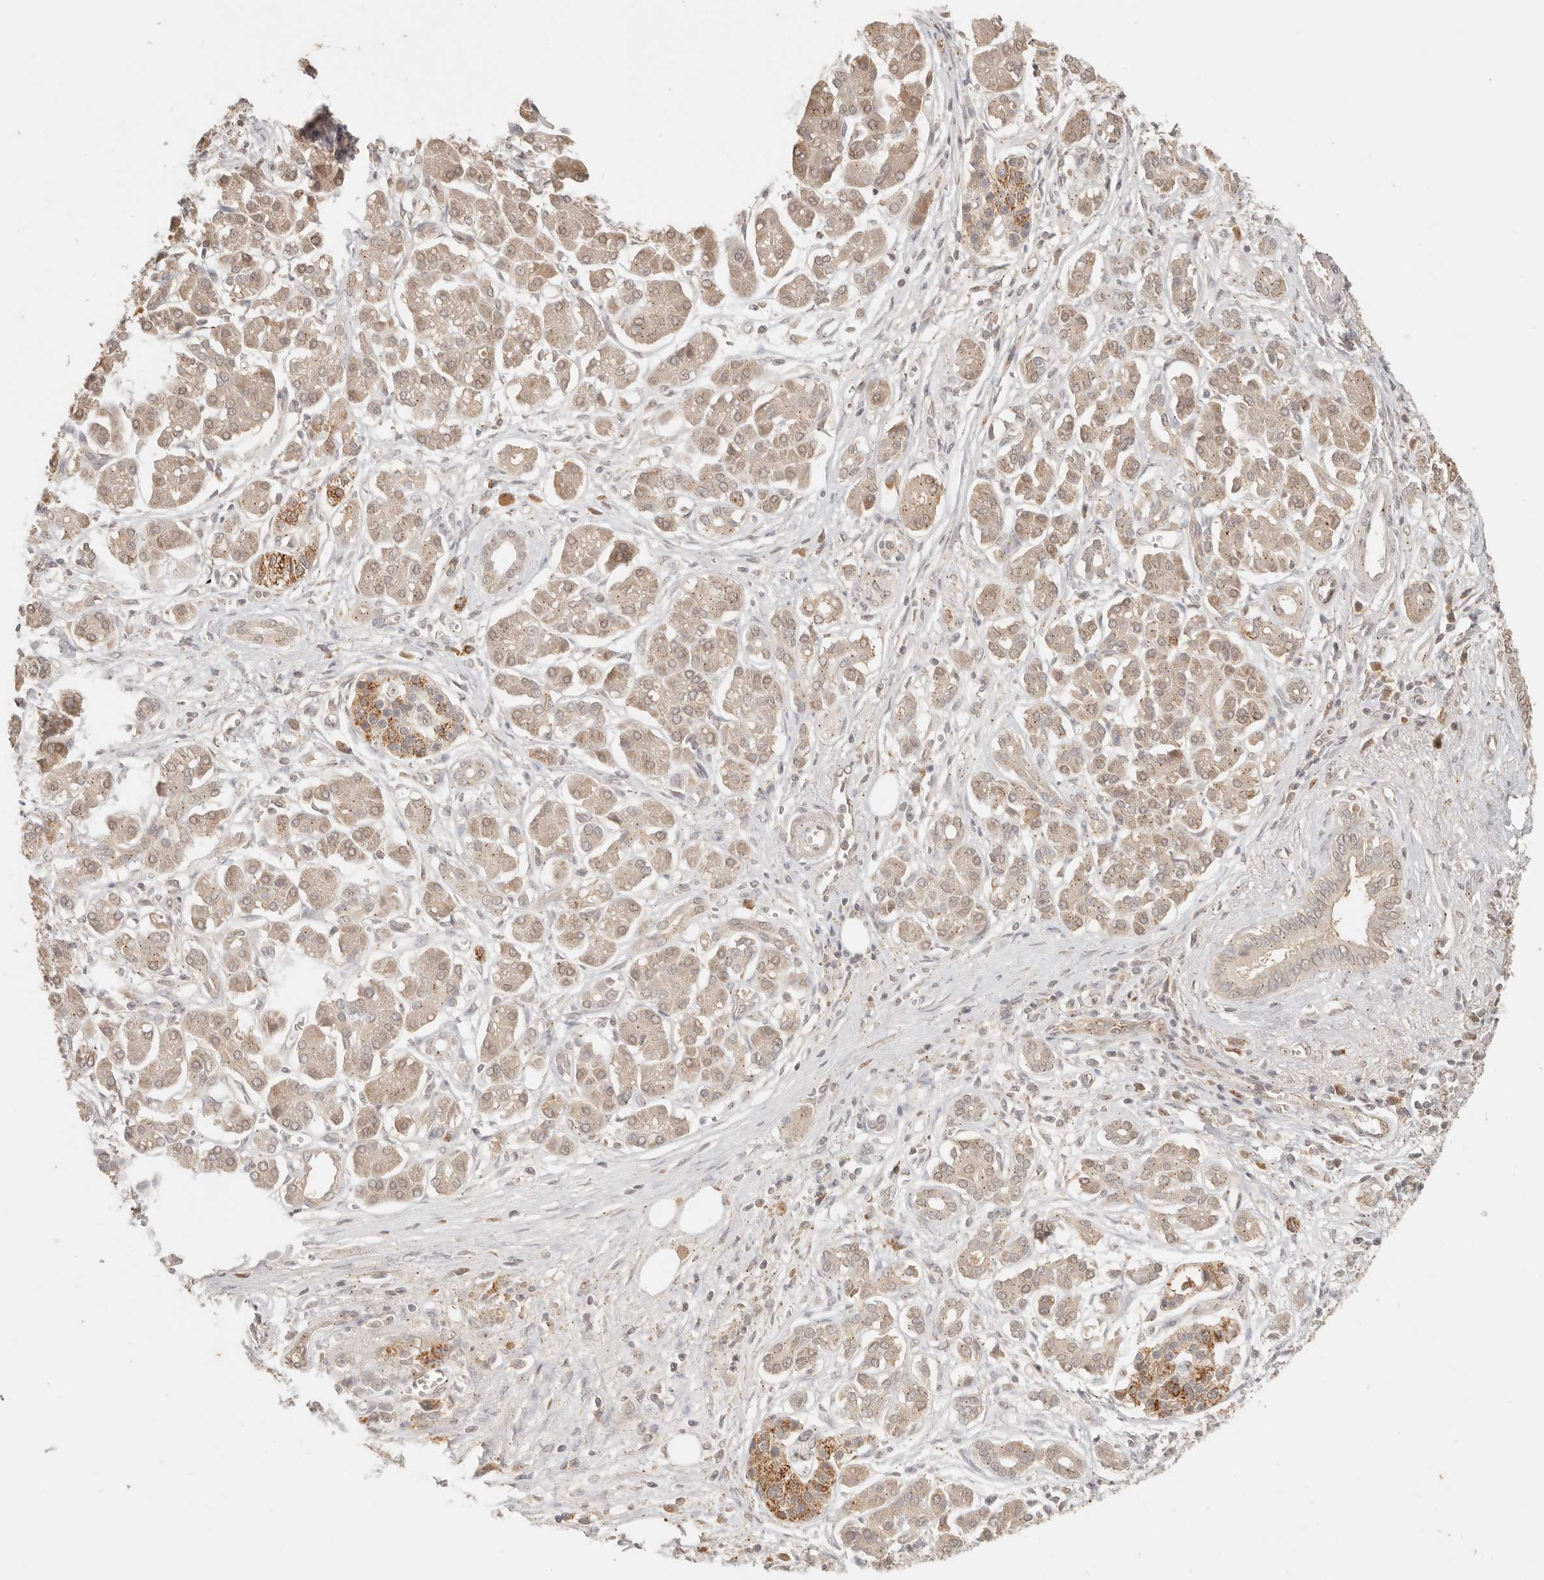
{"staining": {"intensity": "moderate", "quantity": "<25%", "location": "cytoplasmic/membranous"}, "tissue": "pancreatic cancer", "cell_type": "Tumor cells", "image_type": "cancer", "snomed": [{"axis": "morphology", "description": "Adenocarcinoma, NOS"}, {"axis": "topography", "description": "Pancreas"}], "caption": "DAB (3,3'-diaminobenzidine) immunohistochemical staining of pancreatic cancer (adenocarcinoma) reveals moderate cytoplasmic/membranous protein expression in about <25% of tumor cells.", "gene": "LMO4", "patient": {"sex": "male", "age": 78}}